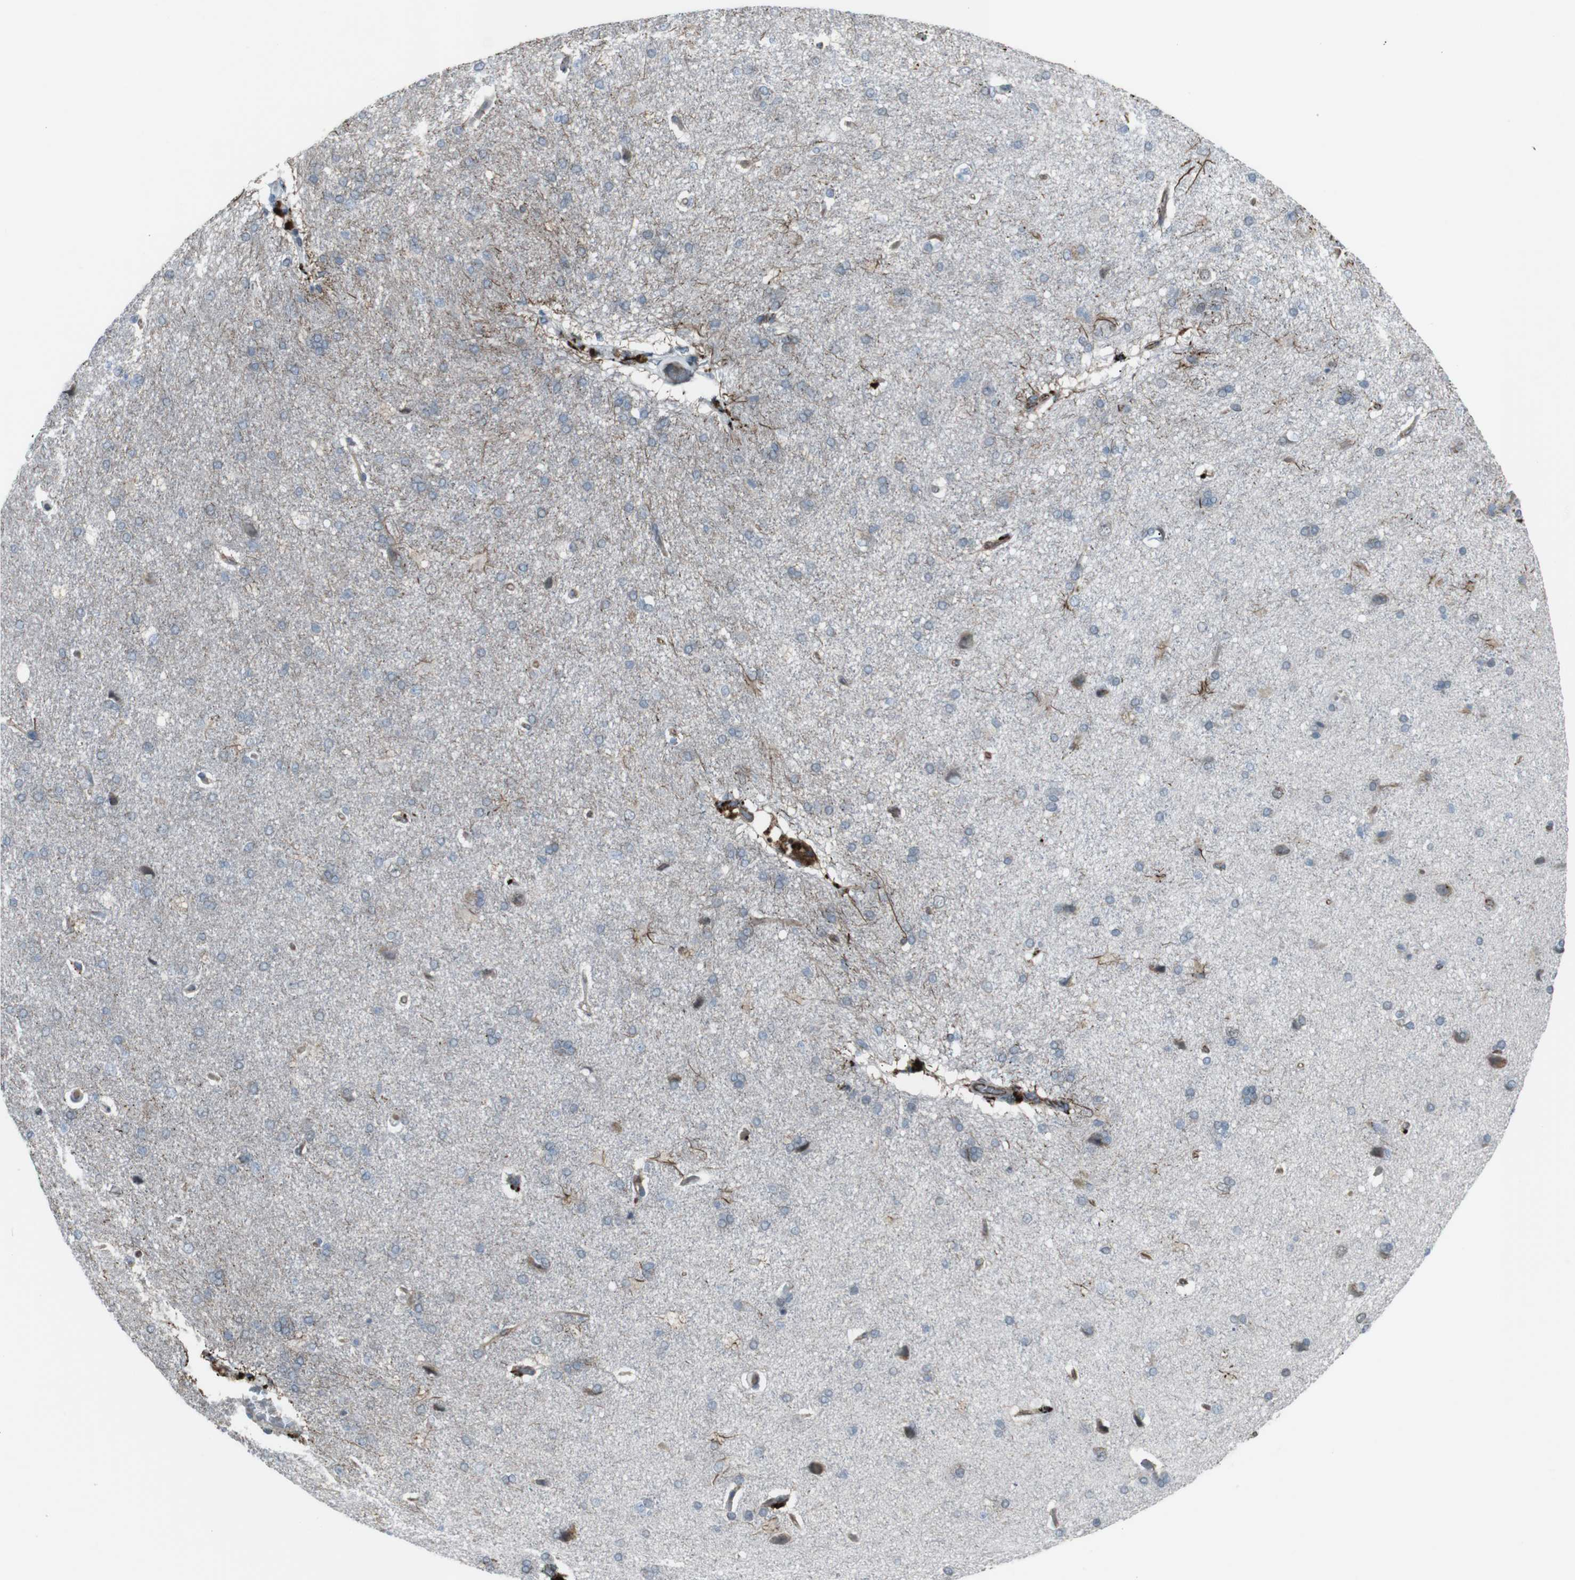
{"staining": {"intensity": "moderate", "quantity": "25%-75%", "location": "cytoplasmic/membranous"}, "tissue": "cerebral cortex", "cell_type": "Endothelial cells", "image_type": "normal", "snomed": [{"axis": "morphology", "description": "Normal tissue, NOS"}, {"axis": "topography", "description": "Cerebral cortex"}], "caption": "Protein staining exhibits moderate cytoplasmic/membranous expression in approximately 25%-75% of endothelial cells in normal cerebral cortex. (Stains: DAB (3,3'-diaminobenzidine) in brown, nuclei in blue, Microscopy: brightfield microscopy at high magnification).", "gene": "TMEM141", "patient": {"sex": "male", "age": 62}}